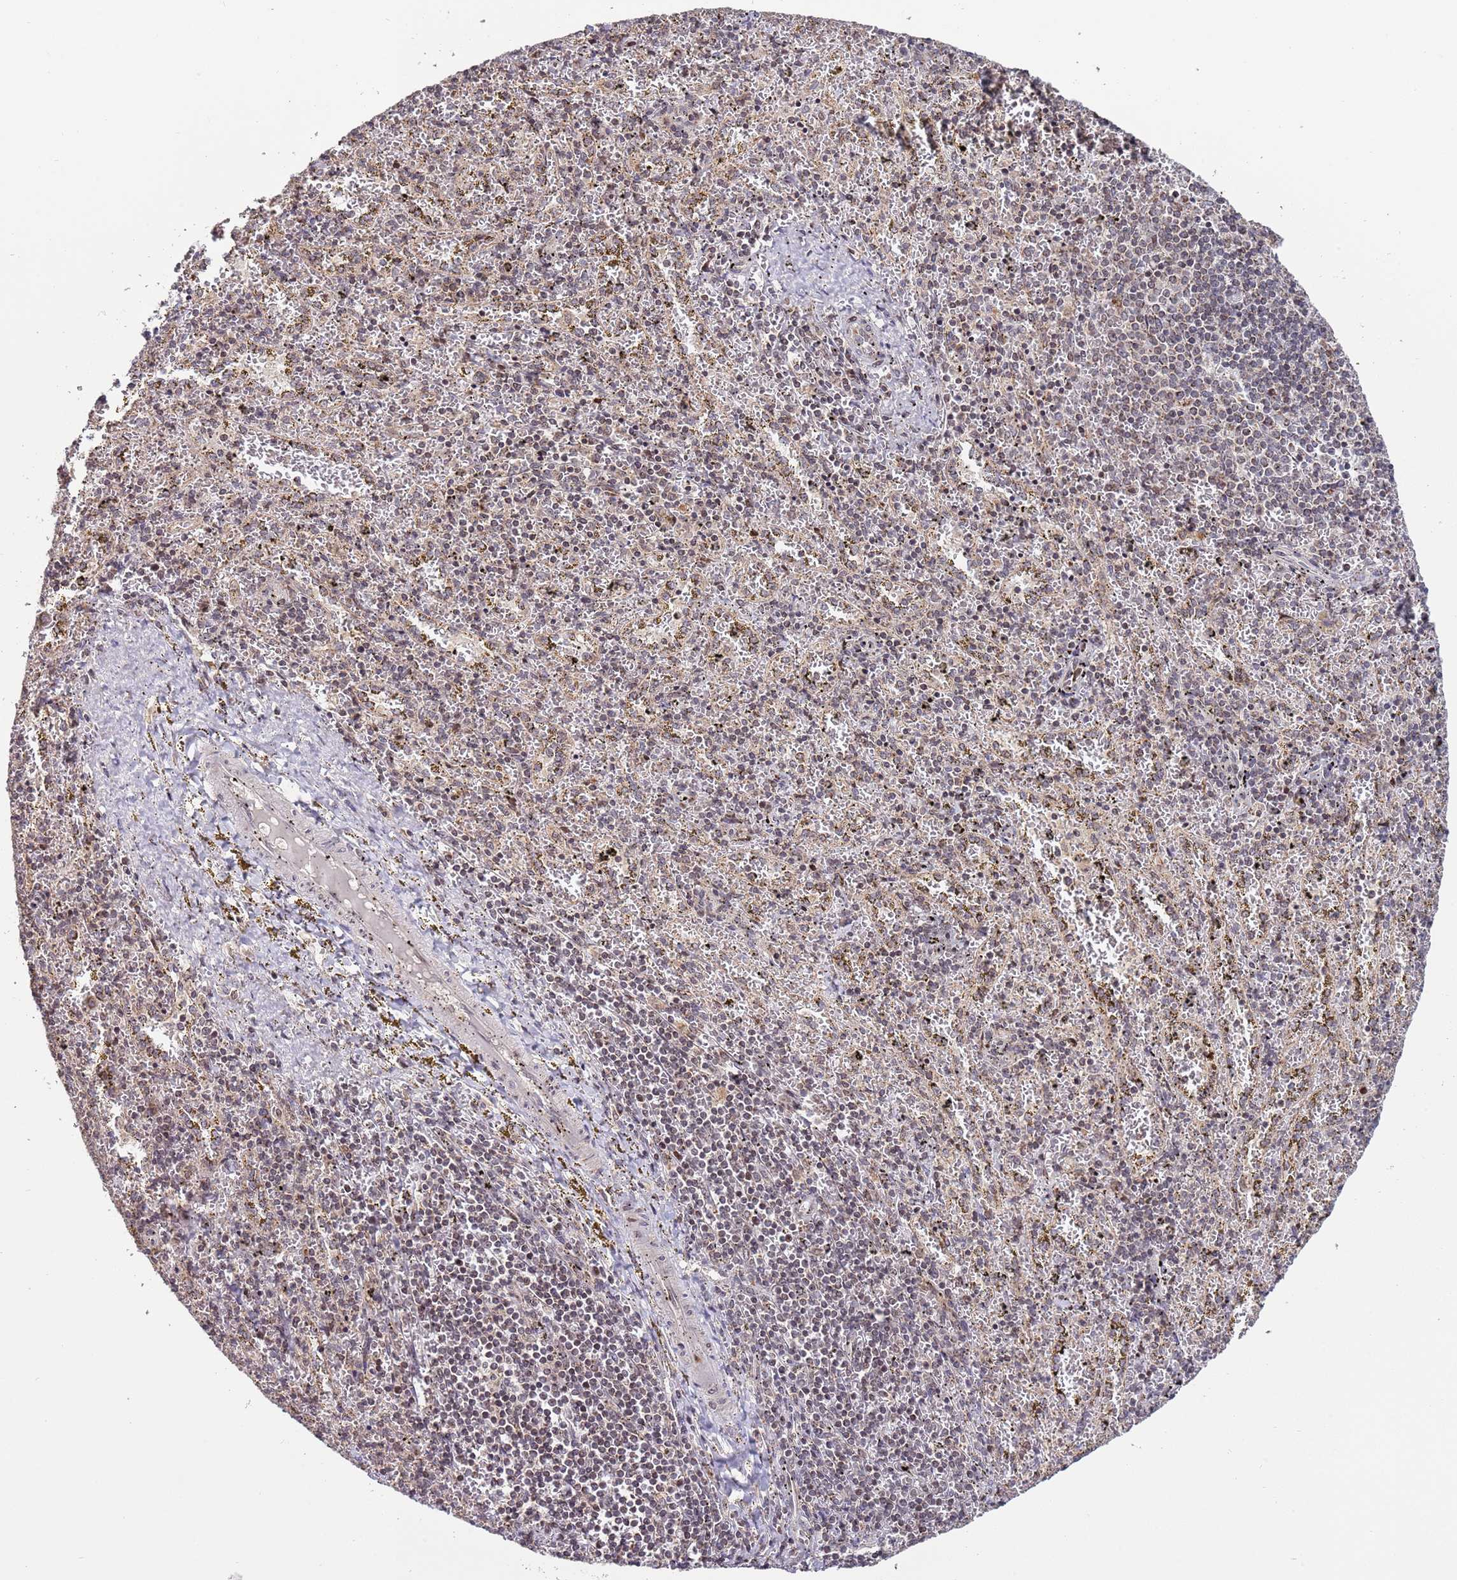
{"staining": {"intensity": "weak", "quantity": "<25%", "location": "cytoplasmic/membranous"}, "tissue": "spleen", "cell_type": "Cells in red pulp", "image_type": "normal", "snomed": [{"axis": "morphology", "description": "Normal tissue, NOS"}, {"axis": "topography", "description": "Spleen"}], "caption": "Spleen stained for a protein using immunohistochemistry exhibits no positivity cells in red pulp.", "gene": "RCOR2", "patient": {"sex": "male", "age": 11}}